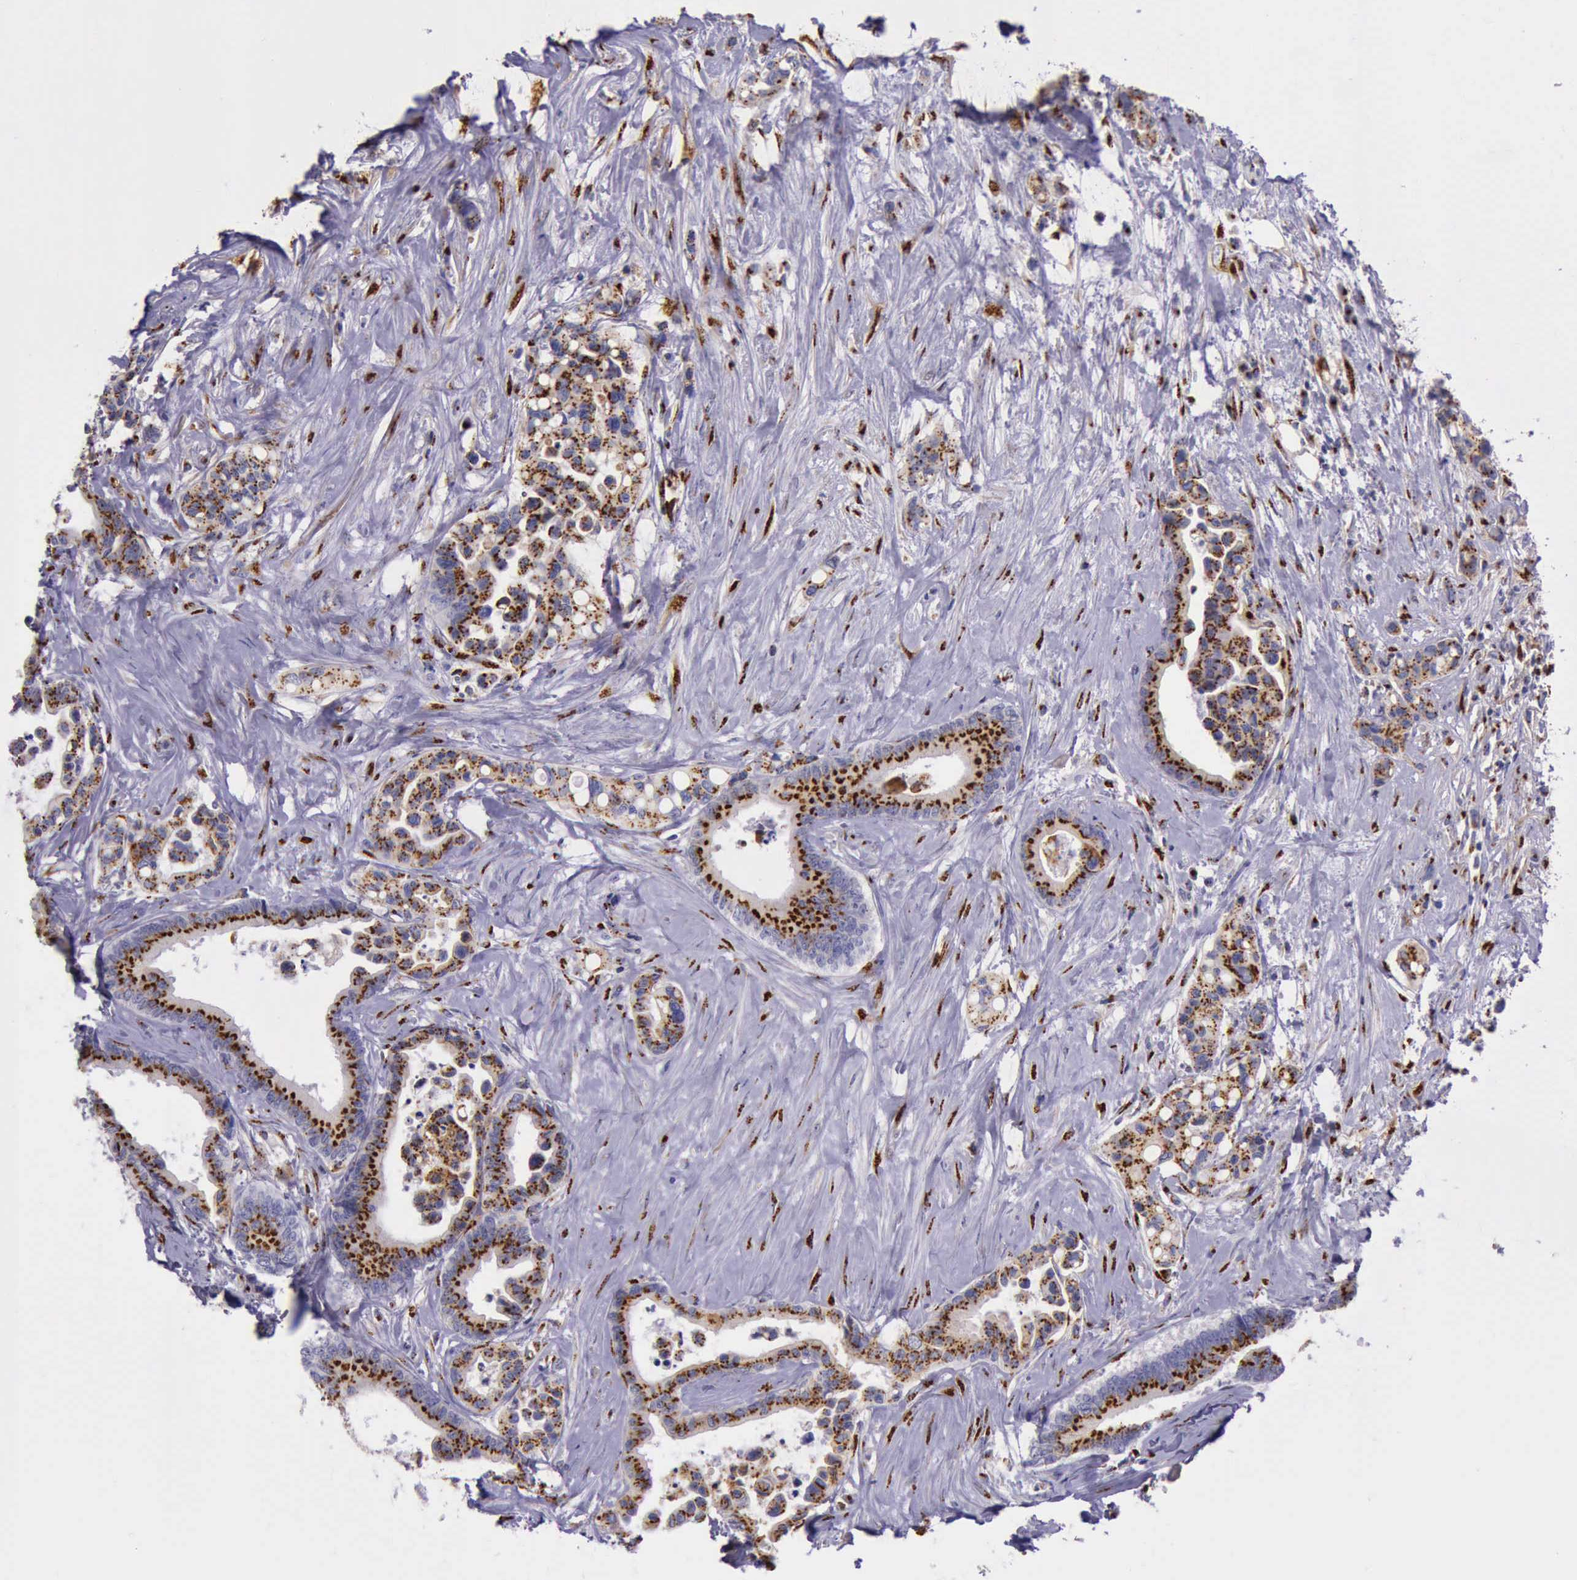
{"staining": {"intensity": "strong", "quantity": ">75%", "location": "cytoplasmic/membranous"}, "tissue": "colorectal cancer", "cell_type": "Tumor cells", "image_type": "cancer", "snomed": [{"axis": "morphology", "description": "Adenocarcinoma, NOS"}, {"axis": "topography", "description": "Colon"}], "caption": "Colorectal cancer (adenocarcinoma) stained with a protein marker displays strong staining in tumor cells.", "gene": "GOLGA5", "patient": {"sex": "male", "age": 82}}